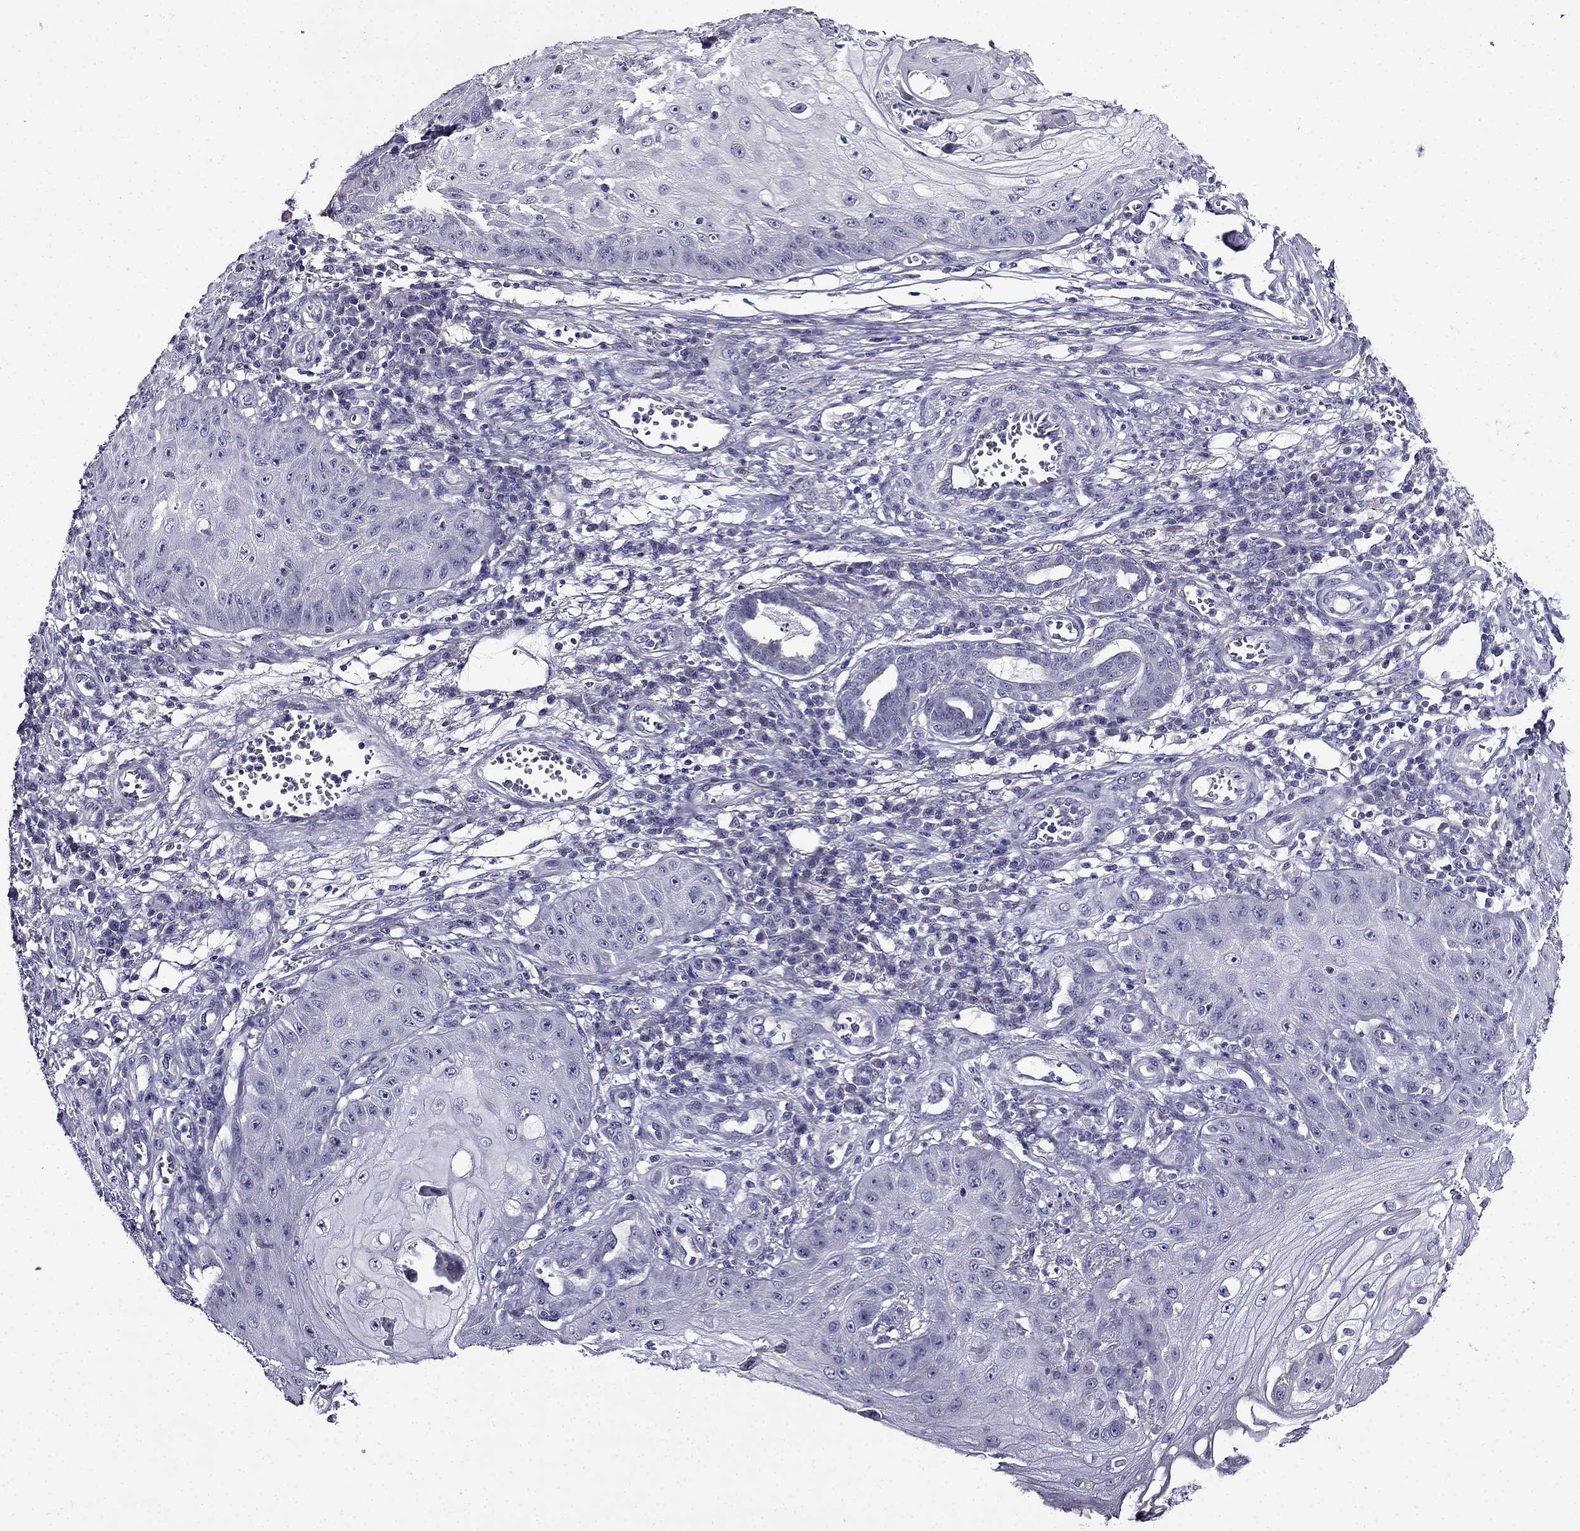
{"staining": {"intensity": "negative", "quantity": "none", "location": "none"}, "tissue": "skin cancer", "cell_type": "Tumor cells", "image_type": "cancer", "snomed": [{"axis": "morphology", "description": "Squamous cell carcinoma, NOS"}, {"axis": "topography", "description": "Skin"}], "caption": "Immunohistochemical staining of human skin squamous cell carcinoma displays no significant positivity in tumor cells.", "gene": "TMEM266", "patient": {"sex": "male", "age": 70}}